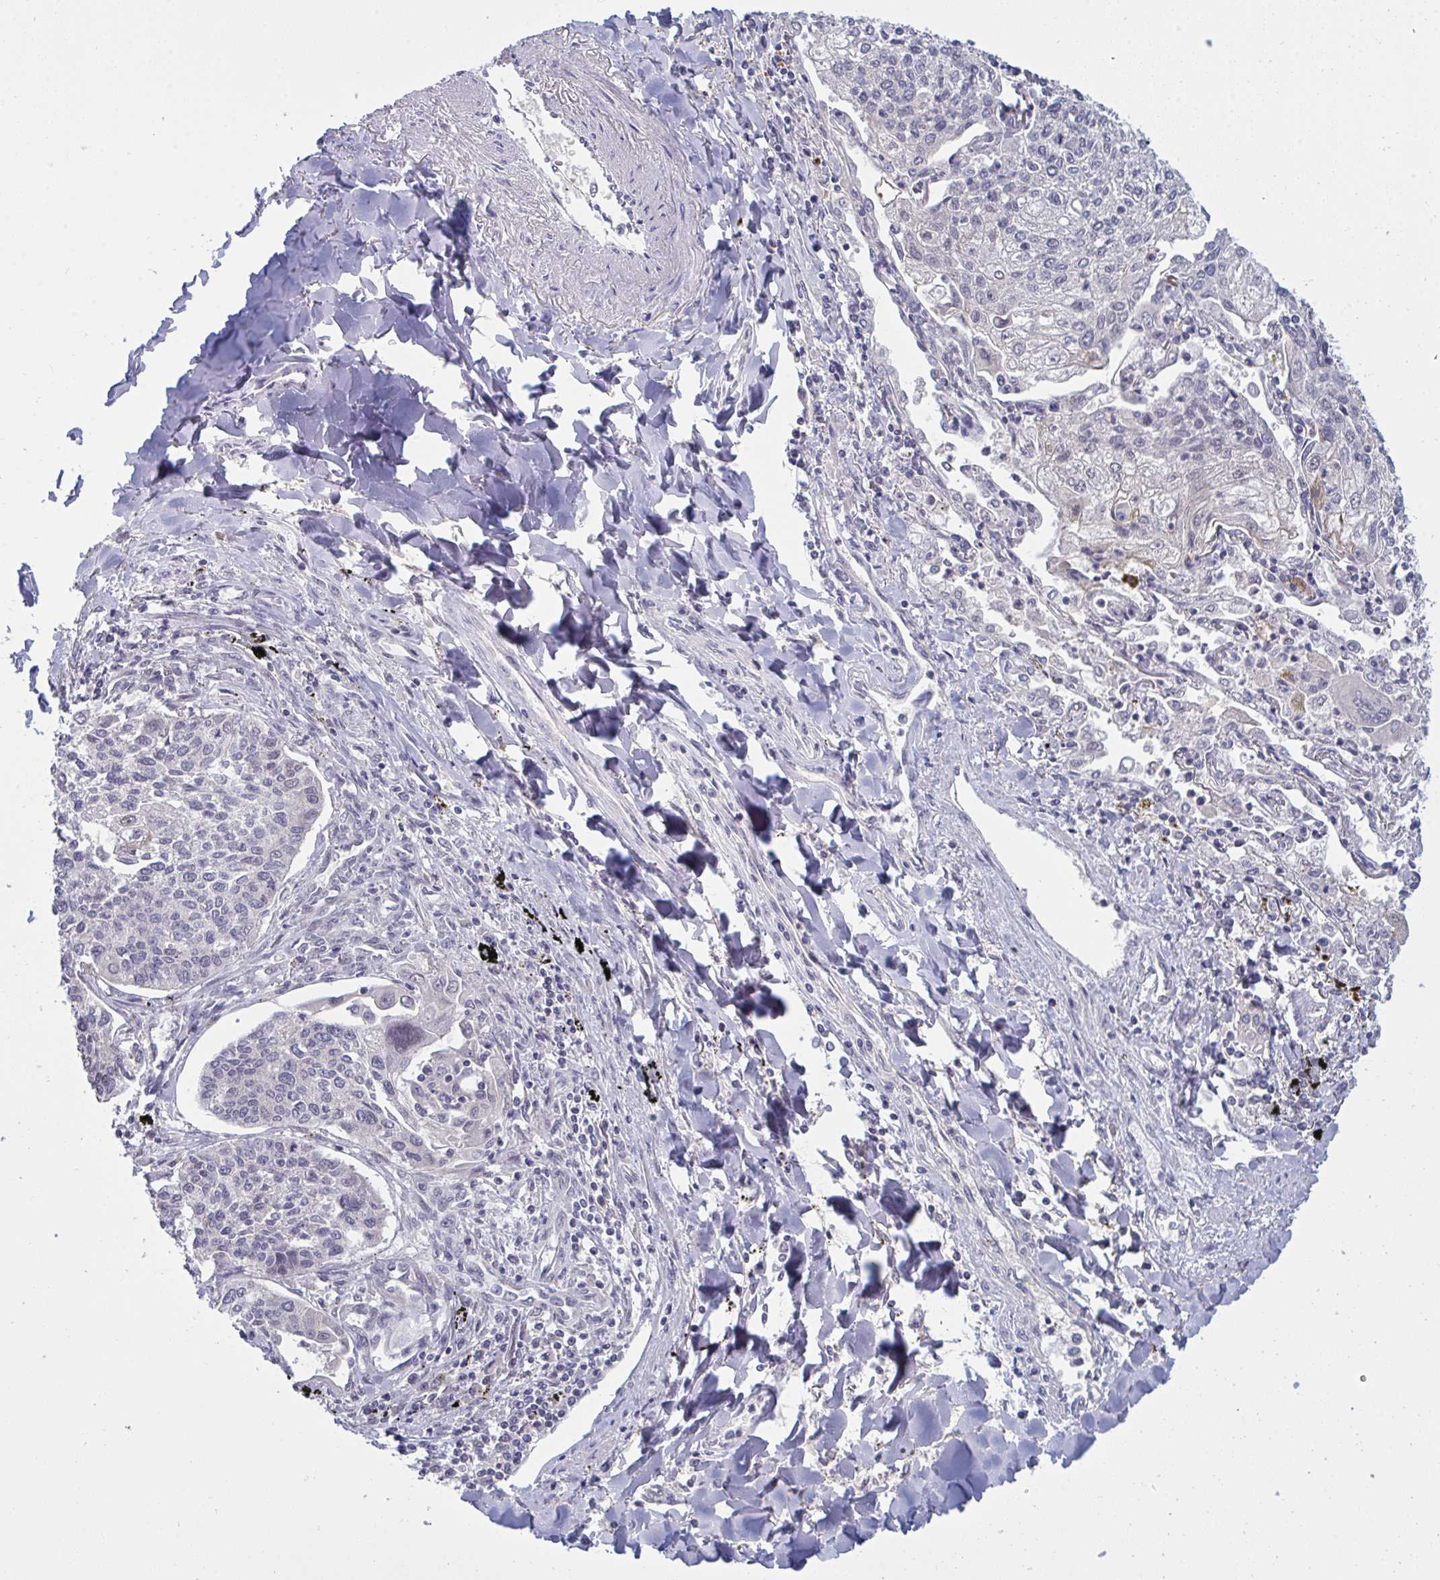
{"staining": {"intensity": "negative", "quantity": "none", "location": "none"}, "tissue": "lung cancer", "cell_type": "Tumor cells", "image_type": "cancer", "snomed": [{"axis": "morphology", "description": "Squamous cell carcinoma, NOS"}, {"axis": "topography", "description": "Lung"}], "caption": "A micrograph of human lung cancer is negative for staining in tumor cells.", "gene": "ZNF784", "patient": {"sex": "male", "age": 74}}